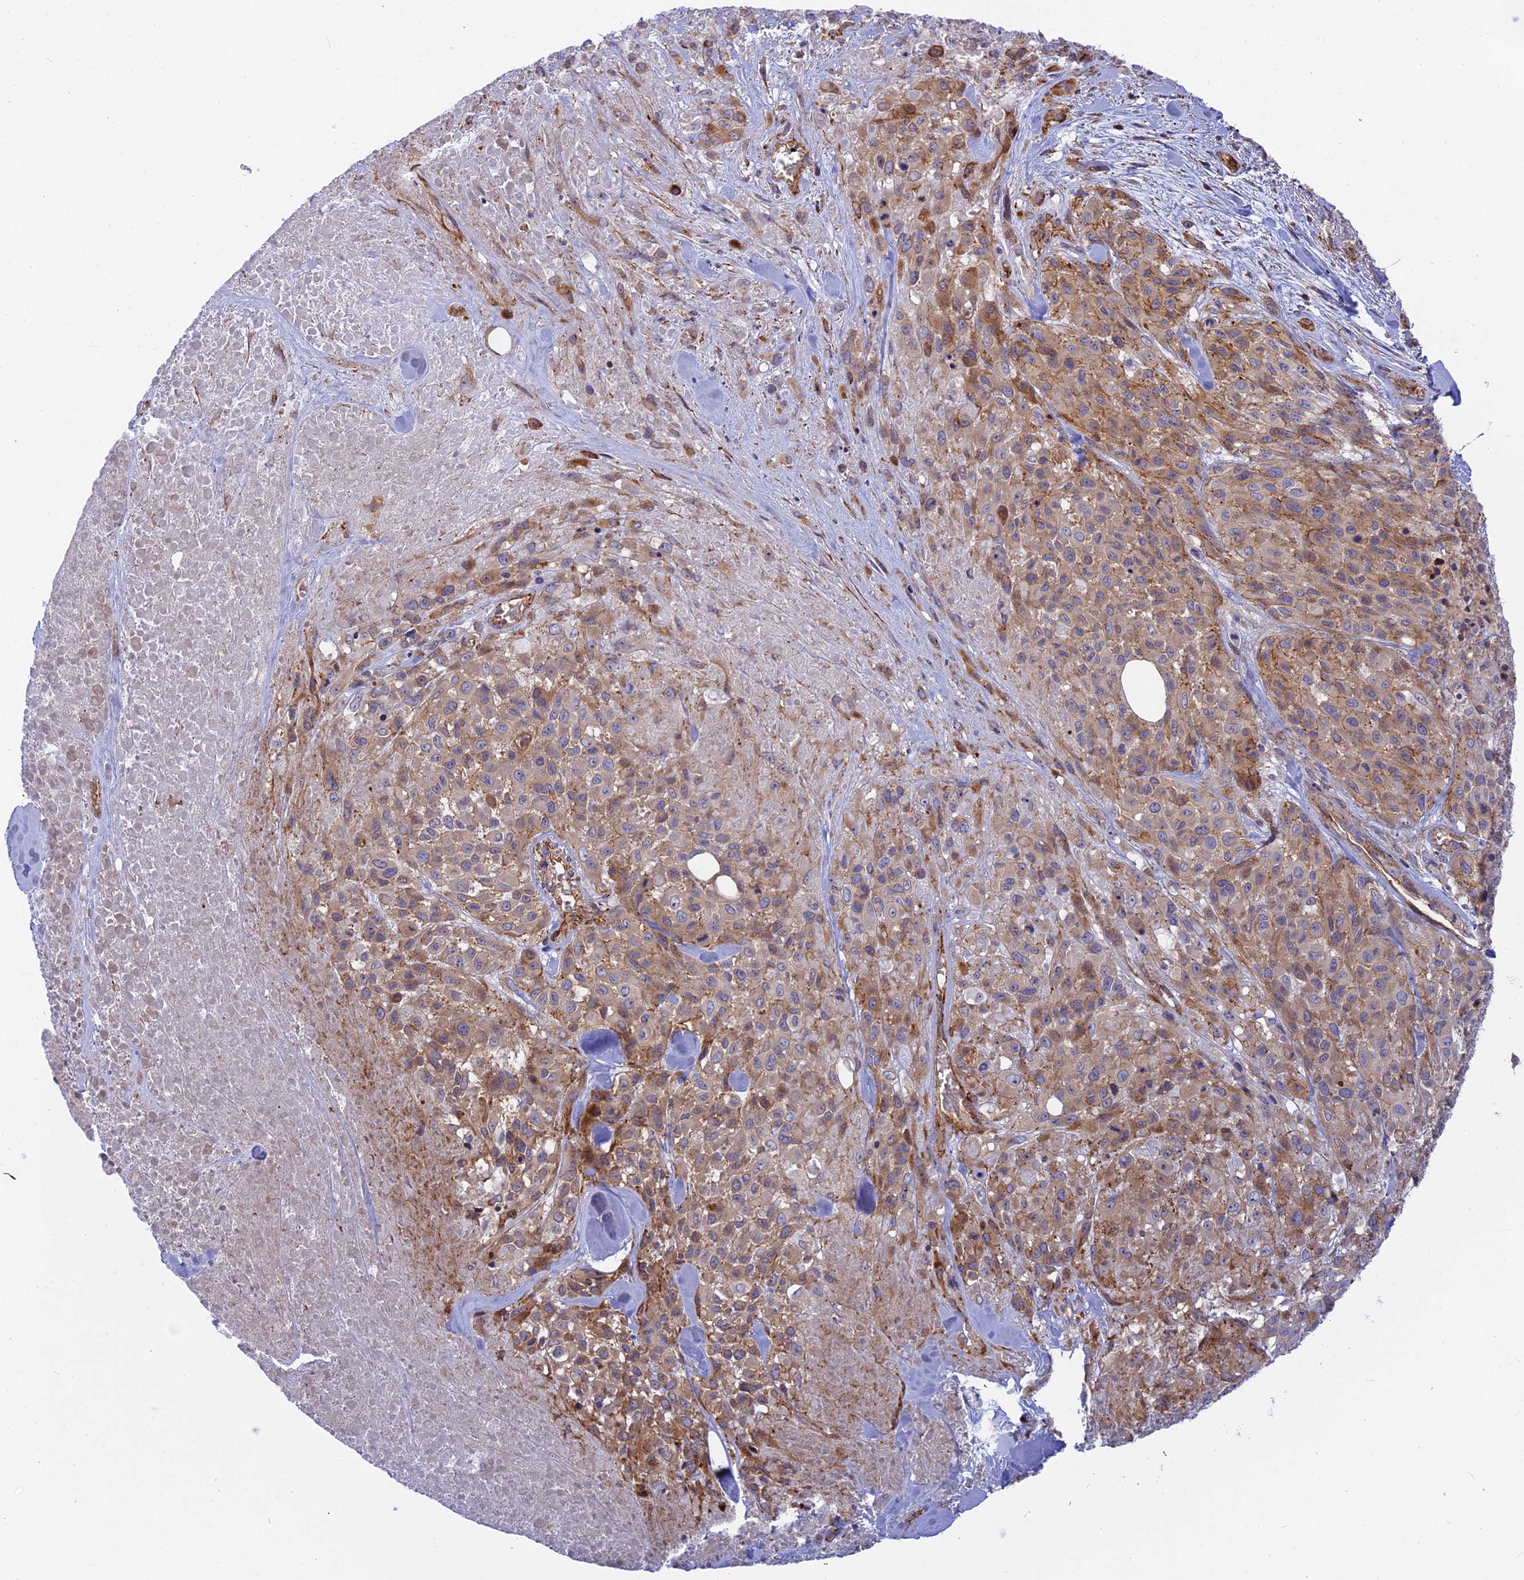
{"staining": {"intensity": "moderate", "quantity": "25%-75%", "location": "cytoplasmic/membranous"}, "tissue": "melanoma", "cell_type": "Tumor cells", "image_type": "cancer", "snomed": [{"axis": "morphology", "description": "Malignant melanoma, Metastatic site"}, {"axis": "topography", "description": "Skin"}], "caption": "The image displays a brown stain indicating the presence of a protein in the cytoplasmic/membranous of tumor cells in melanoma.", "gene": "CNBD2", "patient": {"sex": "female", "age": 81}}